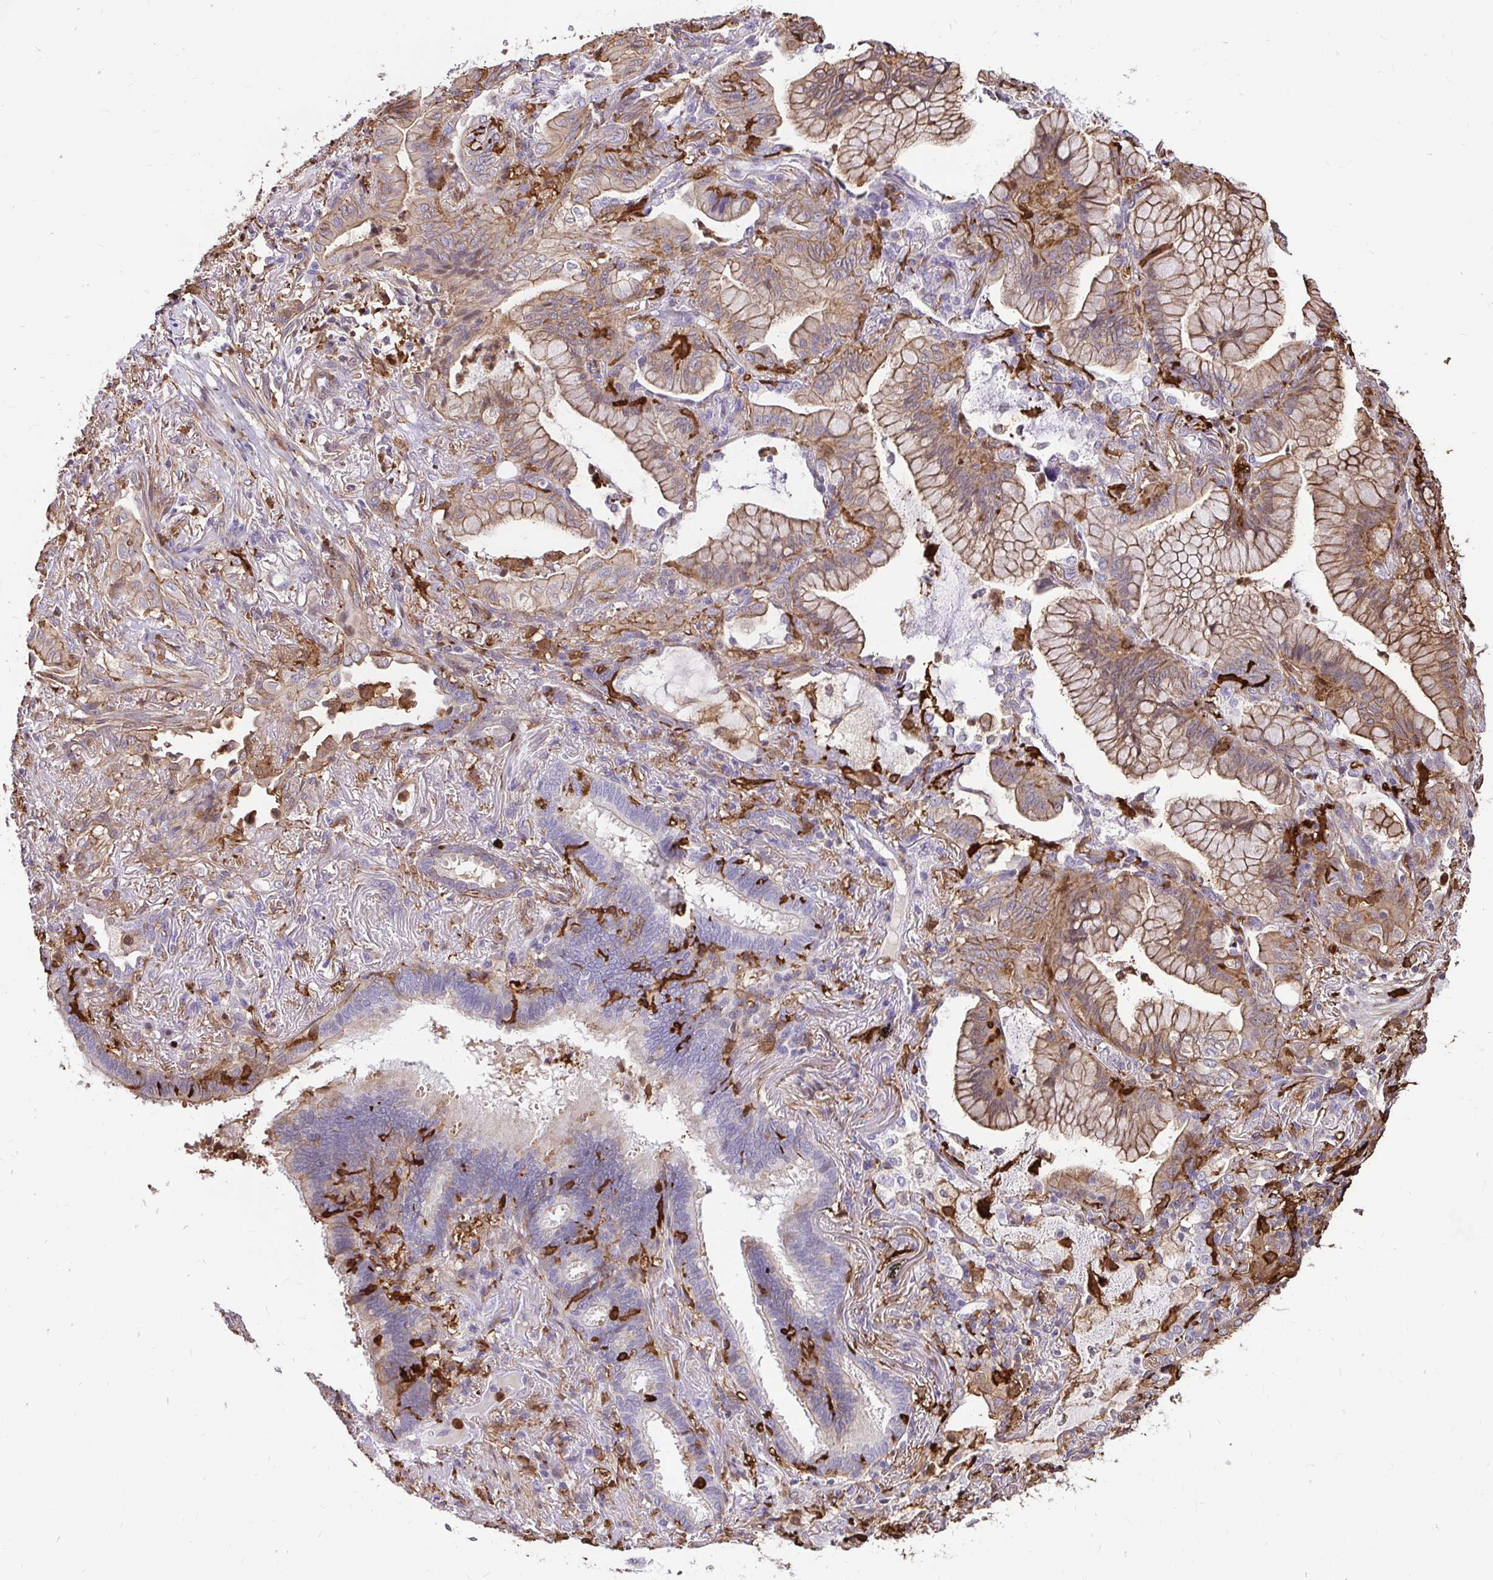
{"staining": {"intensity": "moderate", "quantity": ">75%", "location": "cytoplasmic/membranous"}, "tissue": "lung cancer", "cell_type": "Tumor cells", "image_type": "cancer", "snomed": [{"axis": "morphology", "description": "Adenocarcinoma, NOS"}, {"axis": "topography", "description": "Lung"}], "caption": "Human lung cancer (adenocarcinoma) stained for a protein (brown) reveals moderate cytoplasmic/membranous positive positivity in about >75% of tumor cells.", "gene": "GSN", "patient": {"sex": "male", "age": 77}}